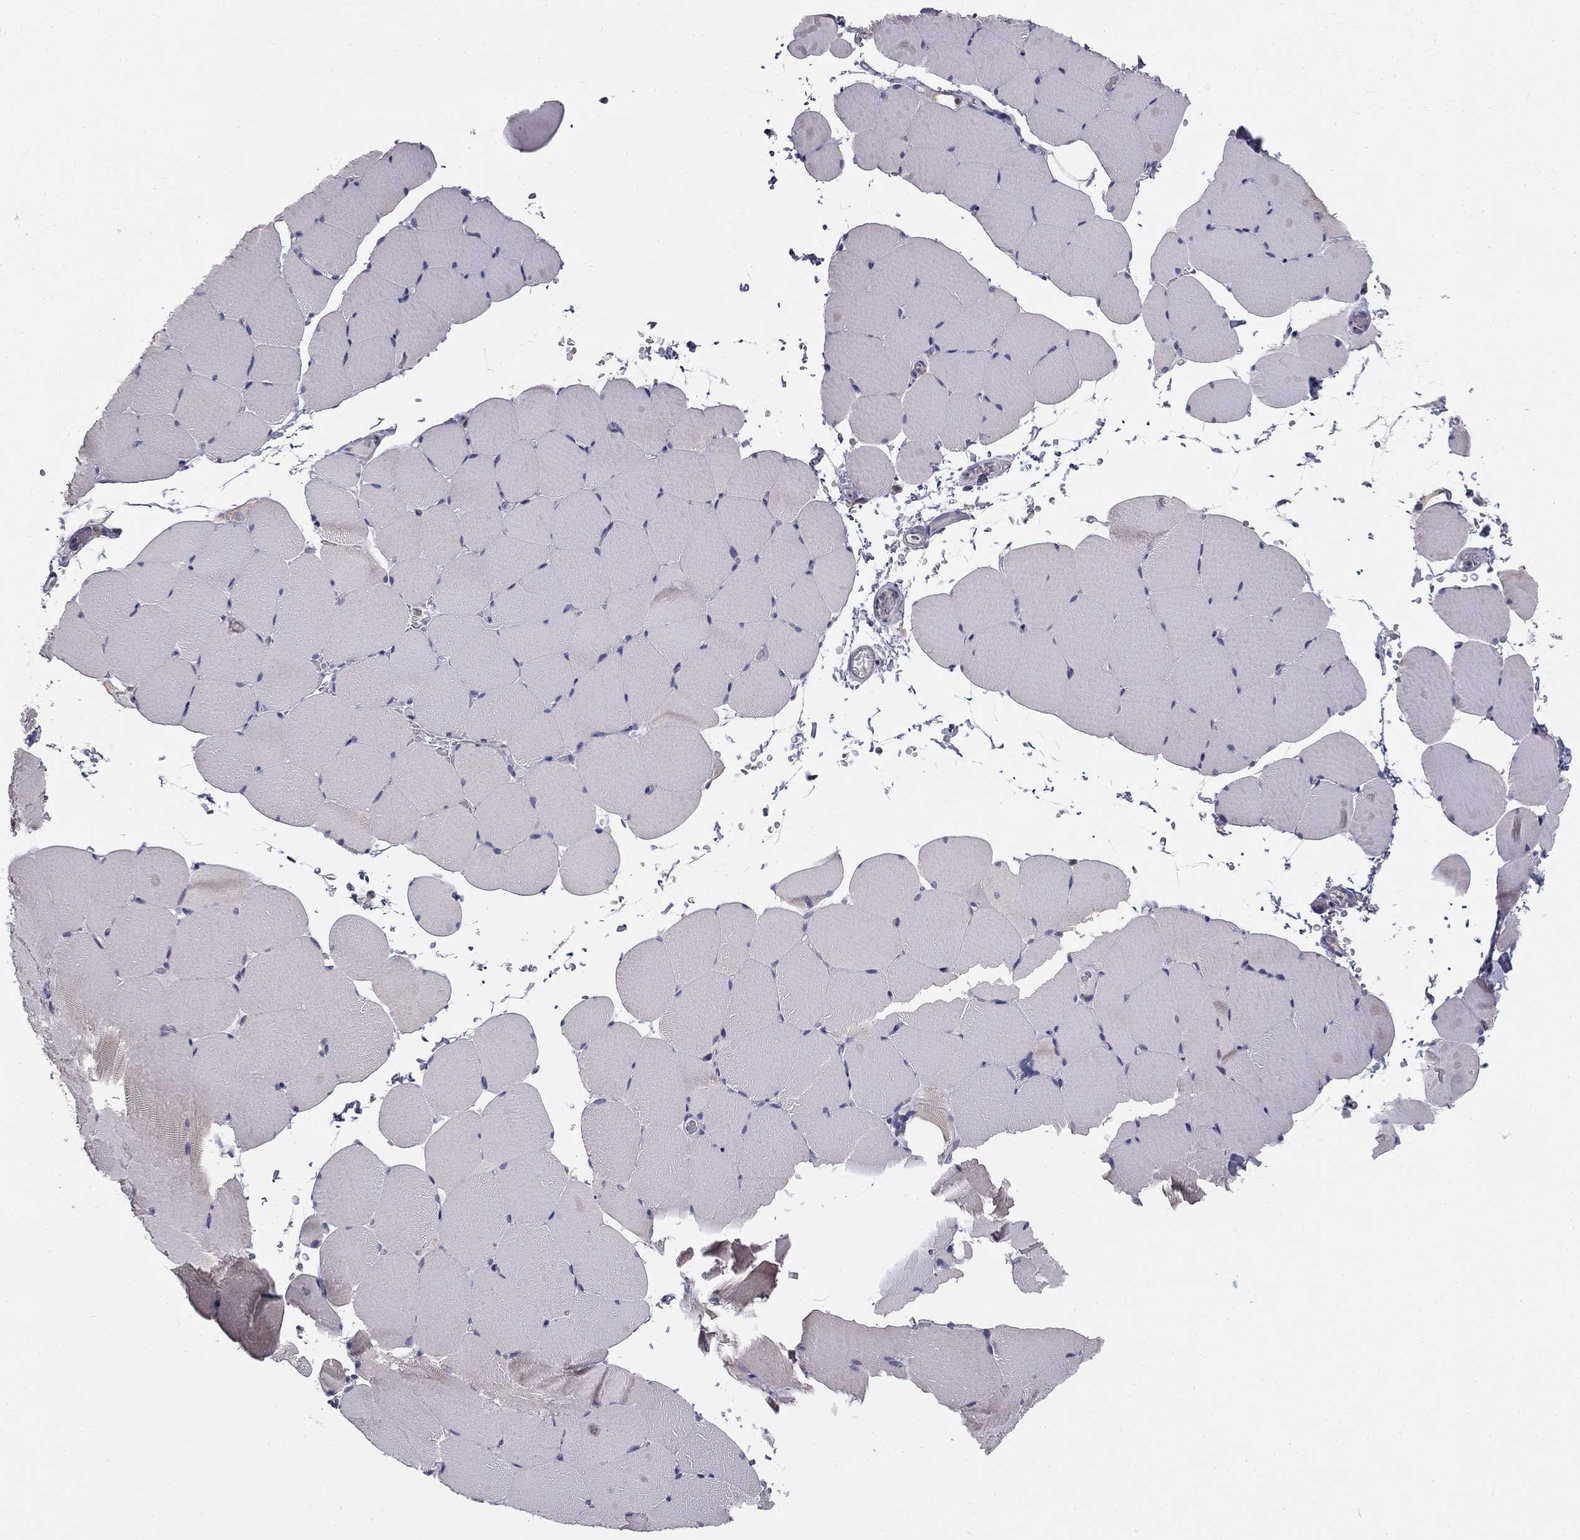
{"staining": {"intensity": "negative", "quantity": "none", "location": "none"}, "tissue": "skeletal muscle", "cell_type": "Myocytes", "image_type": "normal", "snomed": [{"axis": "morphology", "description": "Normal tissue, NOS"}, {"axis": "topography", "description": "Skeletal muscle"}], "caption": "An immunohistochemistry histopathology image of unremarkable skeletal muscle is shown. There is no staining in myocytes of skeletal muscle.", "gene": "SLC2A9", "patient": {"sex": "female", "age": 37}}